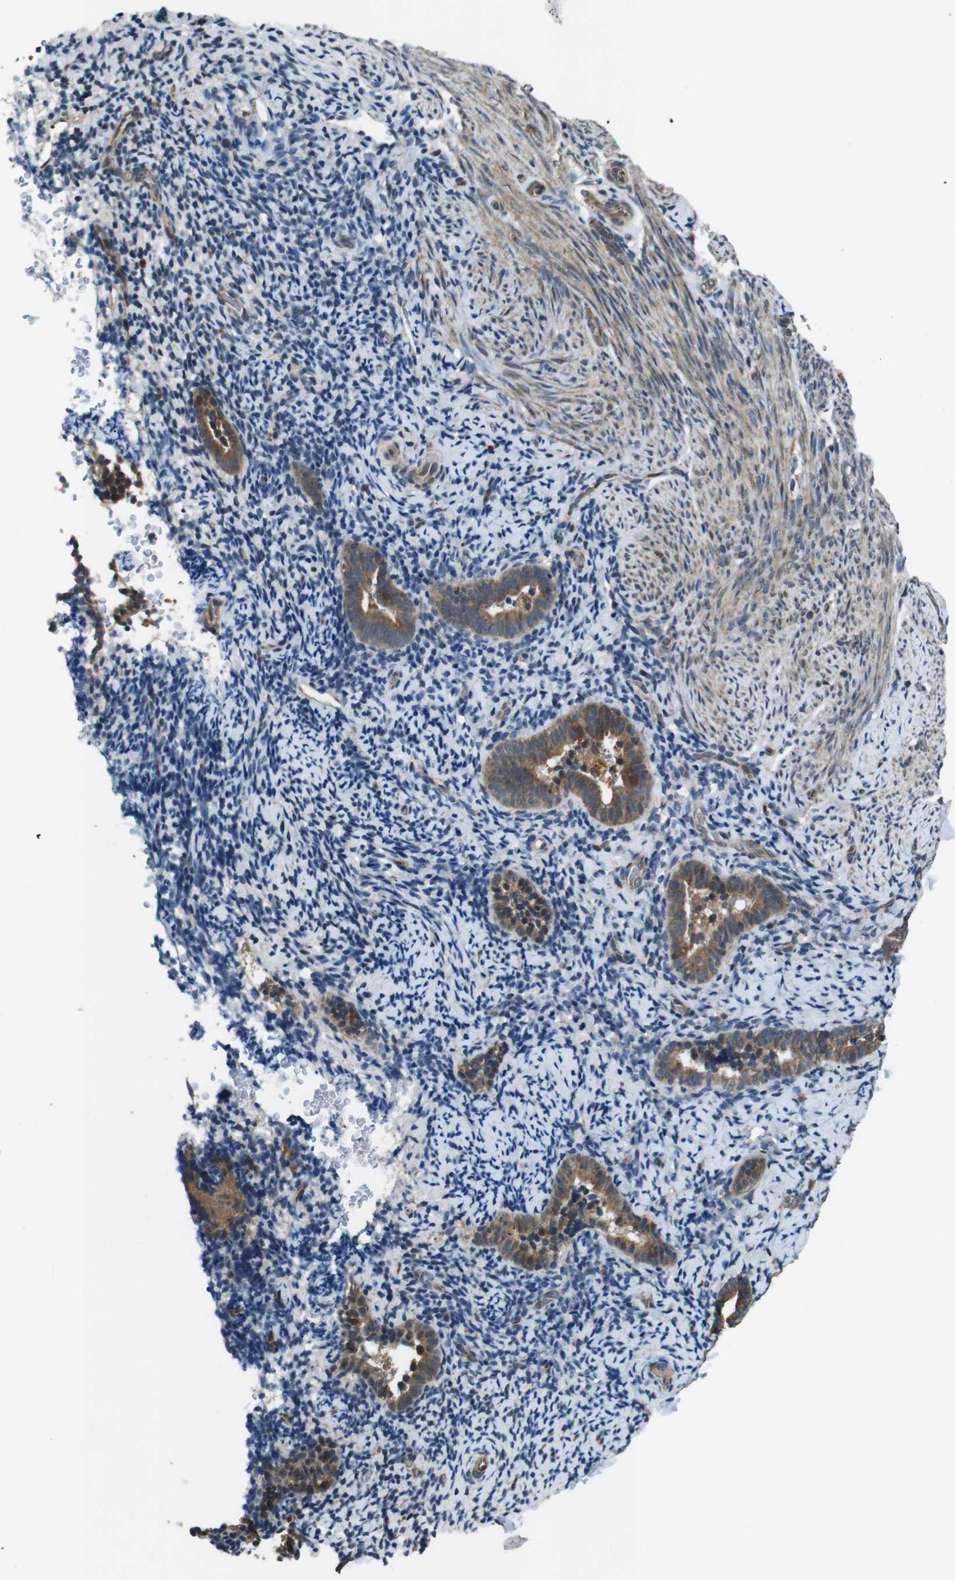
{"staining": {"intensity": "weak", "quantity": "<25%", "location": "cytoplasmic/membranous,nuclear"}, "tissue": "endometrium", "cell_type": "Cells in endometrial stroma", "image_type": "normal", "snomed": [{"axis": "morphology", "description": "Normal tissue, NOS"}, {"axis": "topography", "description": "Endometrium"}], "caption": "Immunohistochemistry (IHC) photomicrograph of unremarkable human endometrium stained for a protein (brown), which exhibits no expression in cells in endometrial stroma.", "gene": "SOCS1", "patient": {"sex": "female", "age": 51}}